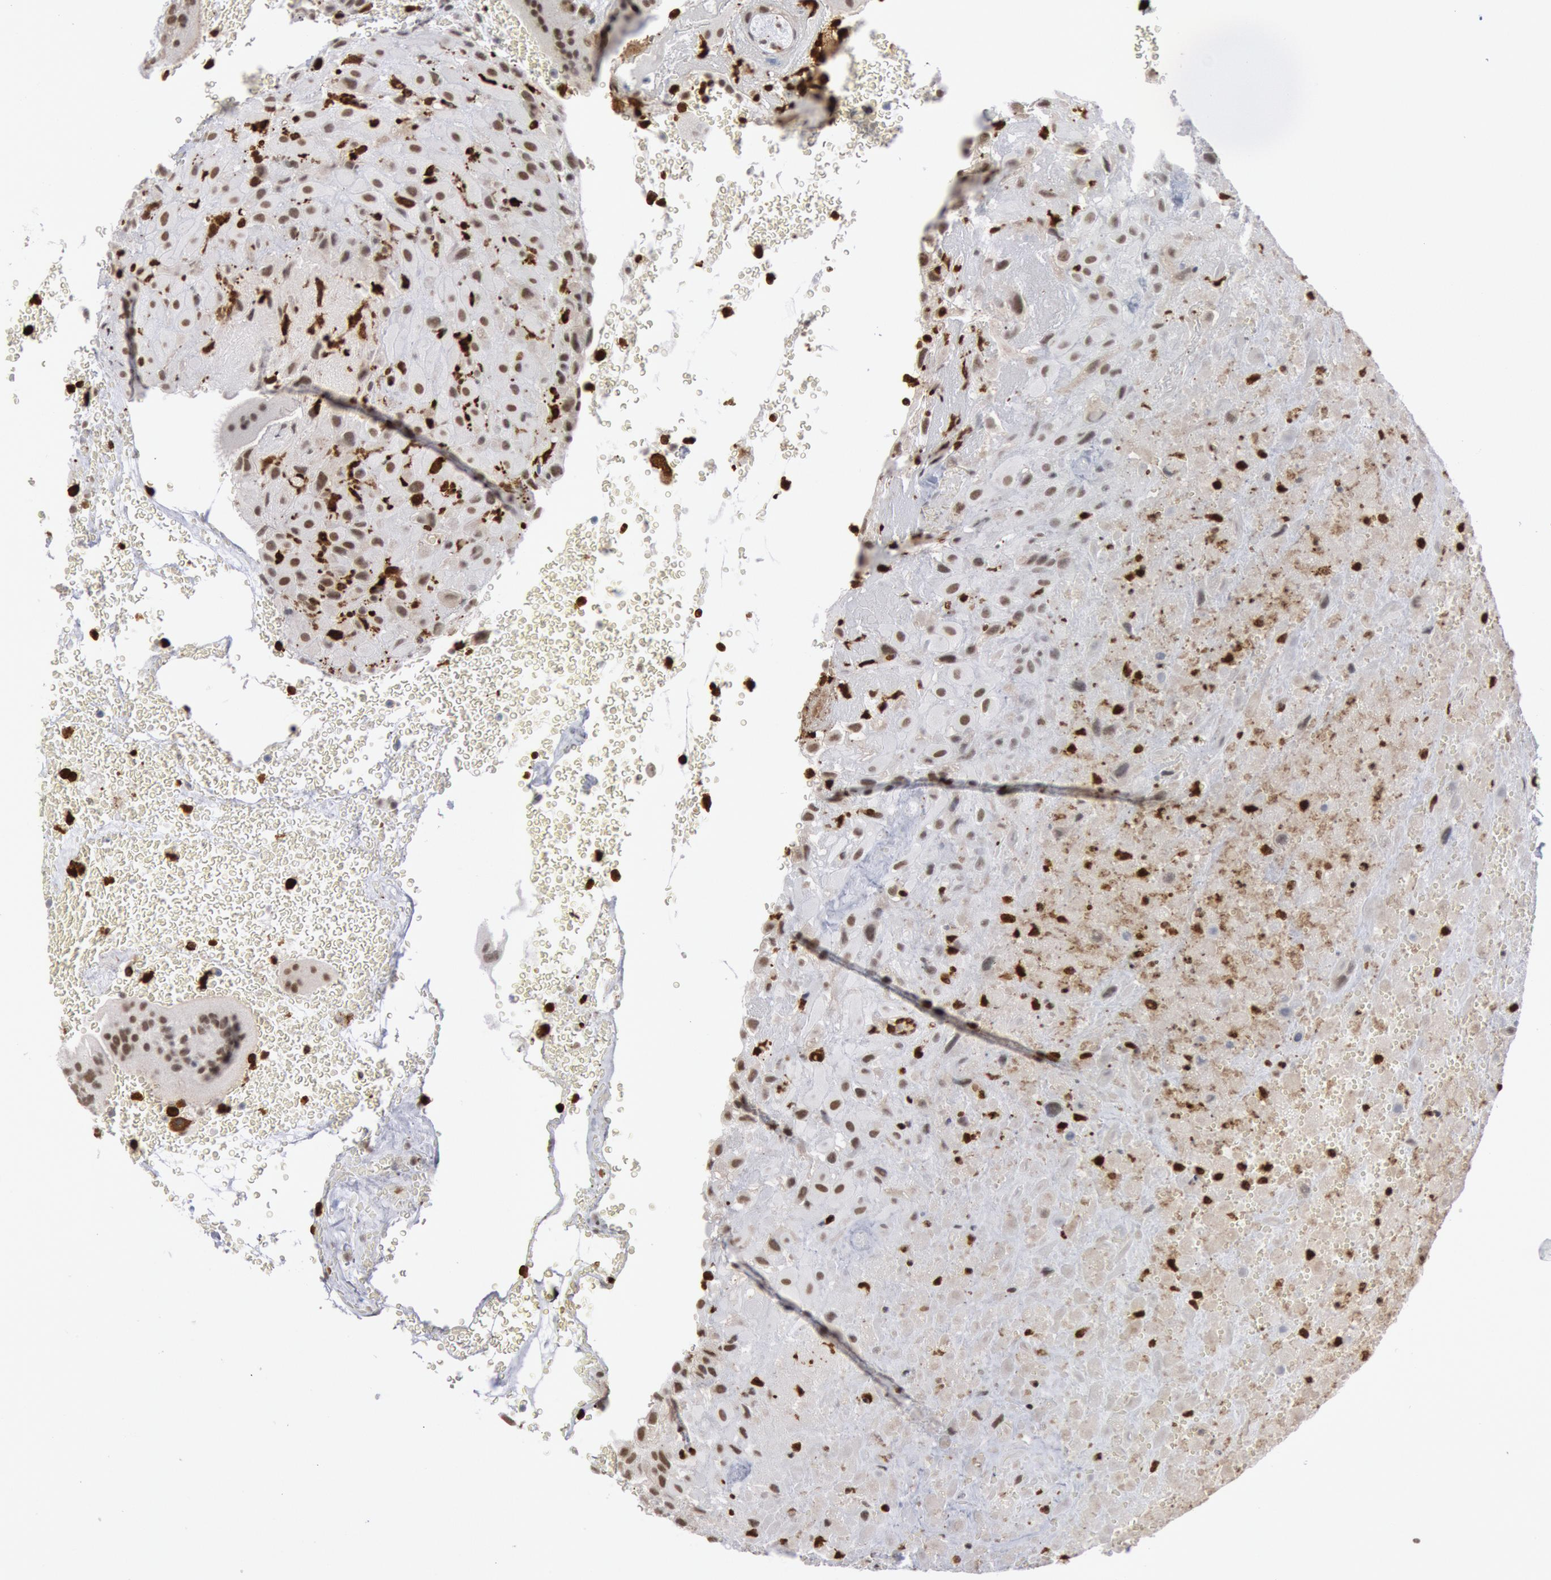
{"staining": {"intensity": "moderate", "quantity": ">75%", "location": "nuclear"}, "tissue": "placenta", "cell_type": "Decidual cells", "image_type": "normal", "snomed": [{"axis": "morphology", "description": "Normal tissue, NOS"}, {"axis": "topography", "description": "Placenta"}], "caption": "IHC image of benign human placenta stained for a protein (brown), which reveals medium levels of moderate nuclear positivity in about >75% of decidual cells.", "gene": "PTPN6", "patient": {"sex": "female", "age": 19}}